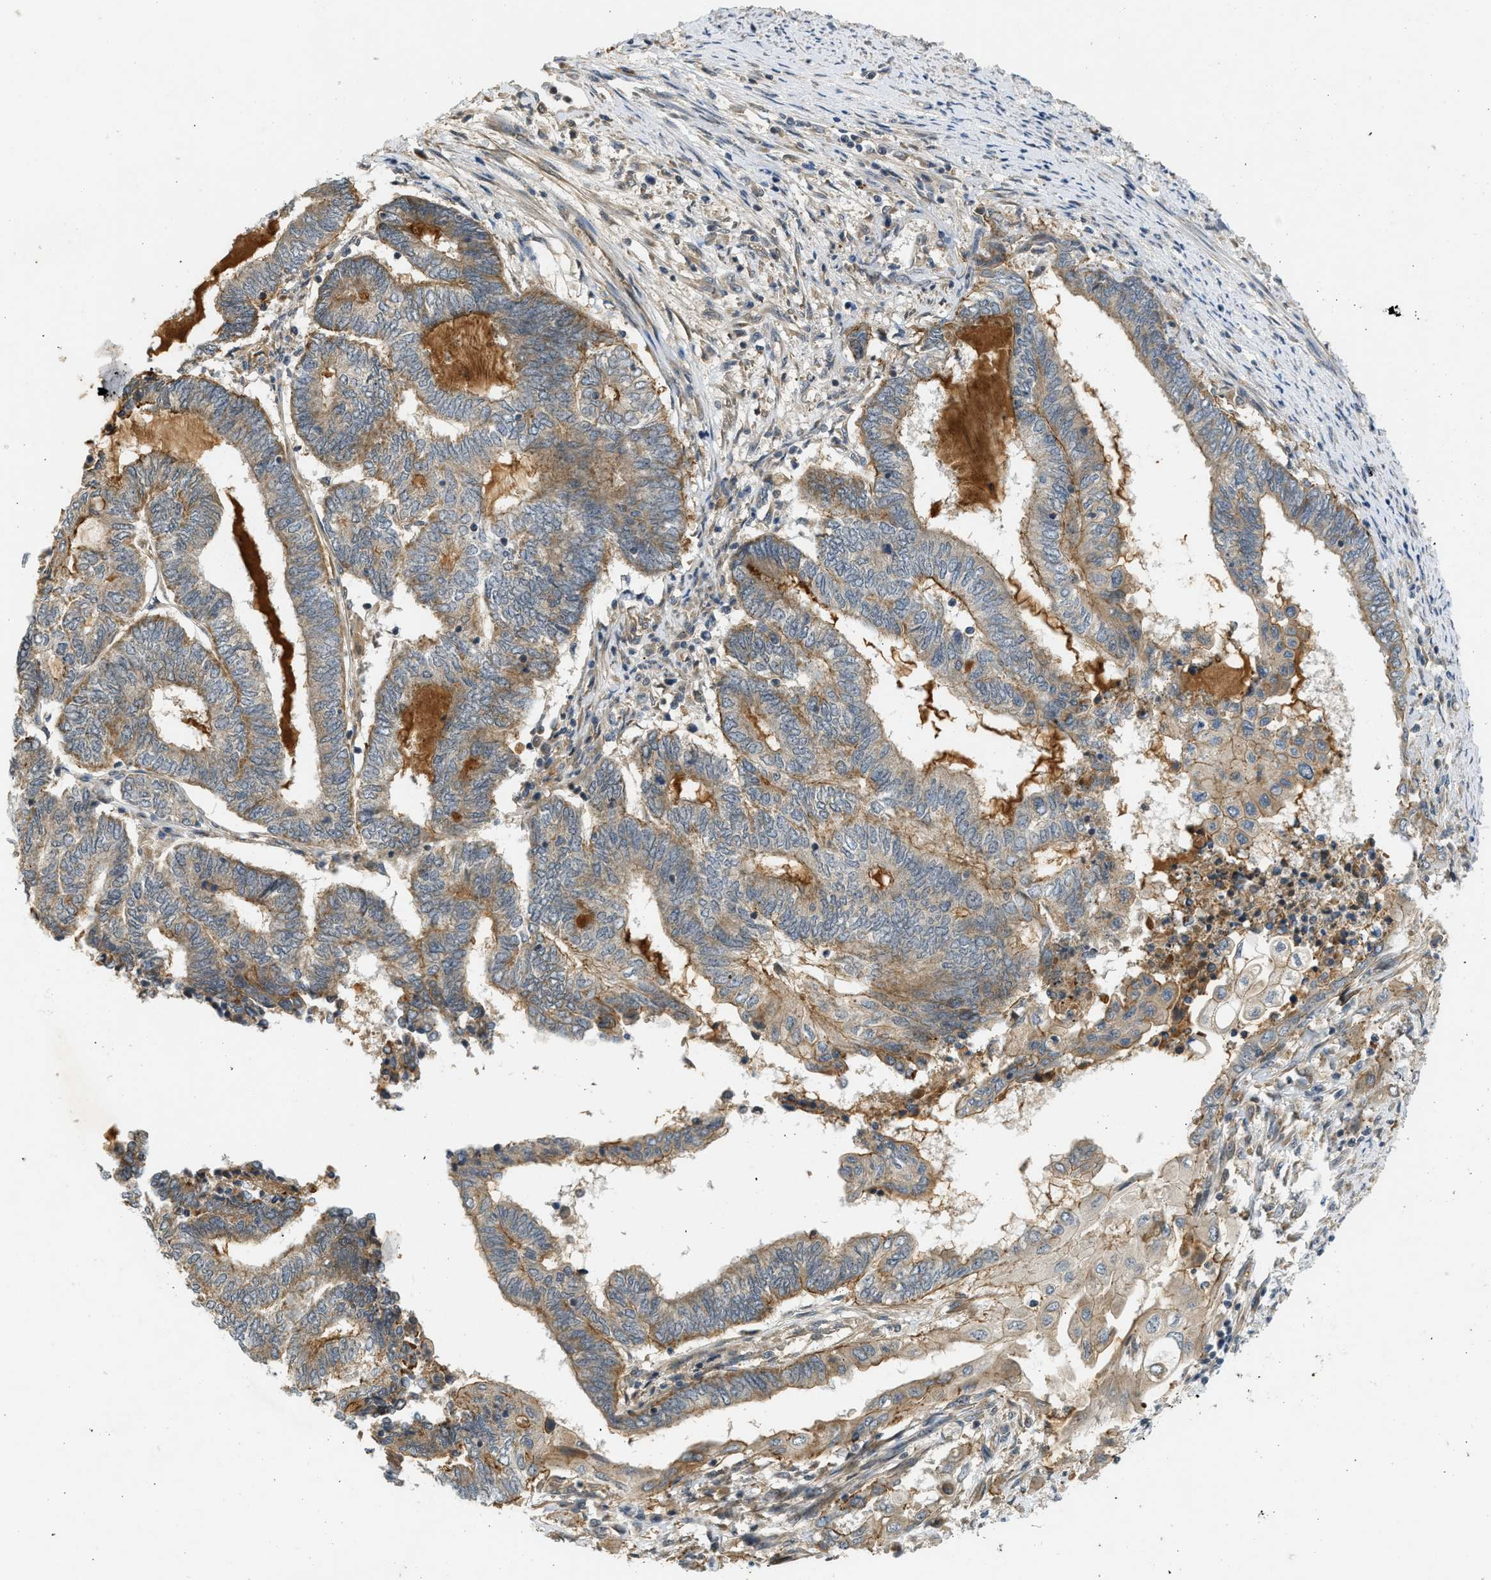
{"staining": {"intensity": "moderate", "quantity": "25%-75%", "location": "cytoplasmic/membranous"}, "tissue": "endometrial cancer", "cell_type": "Tumor cells", "image_type": "cancer", "snomed": [{"axis": "morphology", "description": "Adenocarcinoma, NOS"}, {"axis": "topography", "description": "Uterus"}, {"axis": "topography", "description": "Endometrium"}], "caption": "Endometrial cancer stained with immunohistochemistry reveals moderate cytoplasmic/membranous positivity in about 25%-75% of tumor cells. (Brightfield microscopy of DAB IHC at high magnification).", "gene": "ADCY8", "patient": {"sex": "female", "age": 70}}